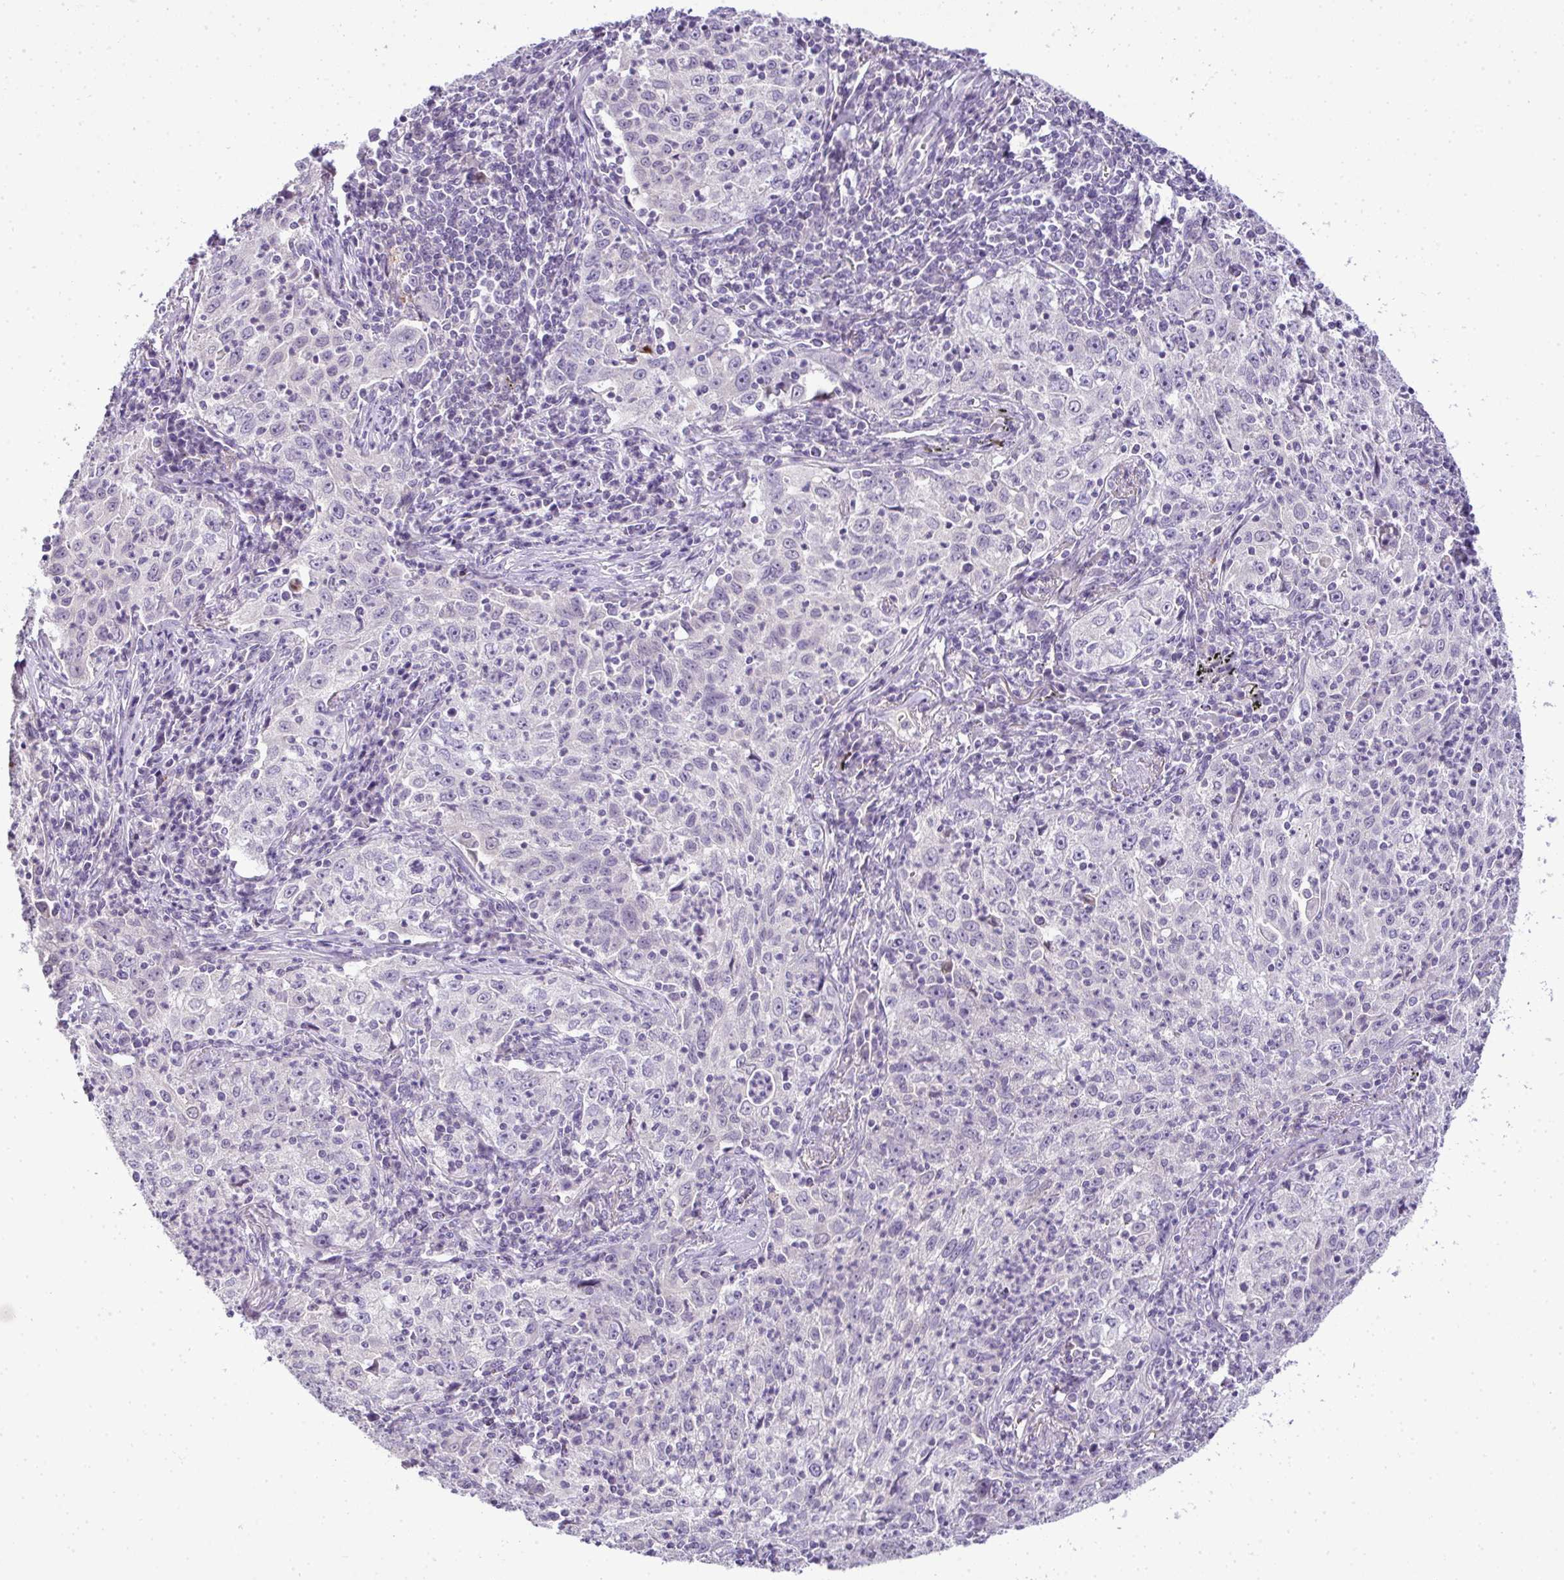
{"staining": {"intensity": "negative", "quantity": "none", "location": "none"}, "tissue": "lung cancer", "cell_type": "Tumor cells", "image_type": "cancer", "snomed": [{"axis": "morphology", "description": "Squamous cell carcinoma, NOS"}, {"axis": "topography", "description": "Lung"}], "caption": "Photomicrograph shows no significant protein expression in tumor cells of lung cancer (squamous cell carcinoma).", "gene": "CMPK1", "patient": {"sex": "male", "age": 71}}